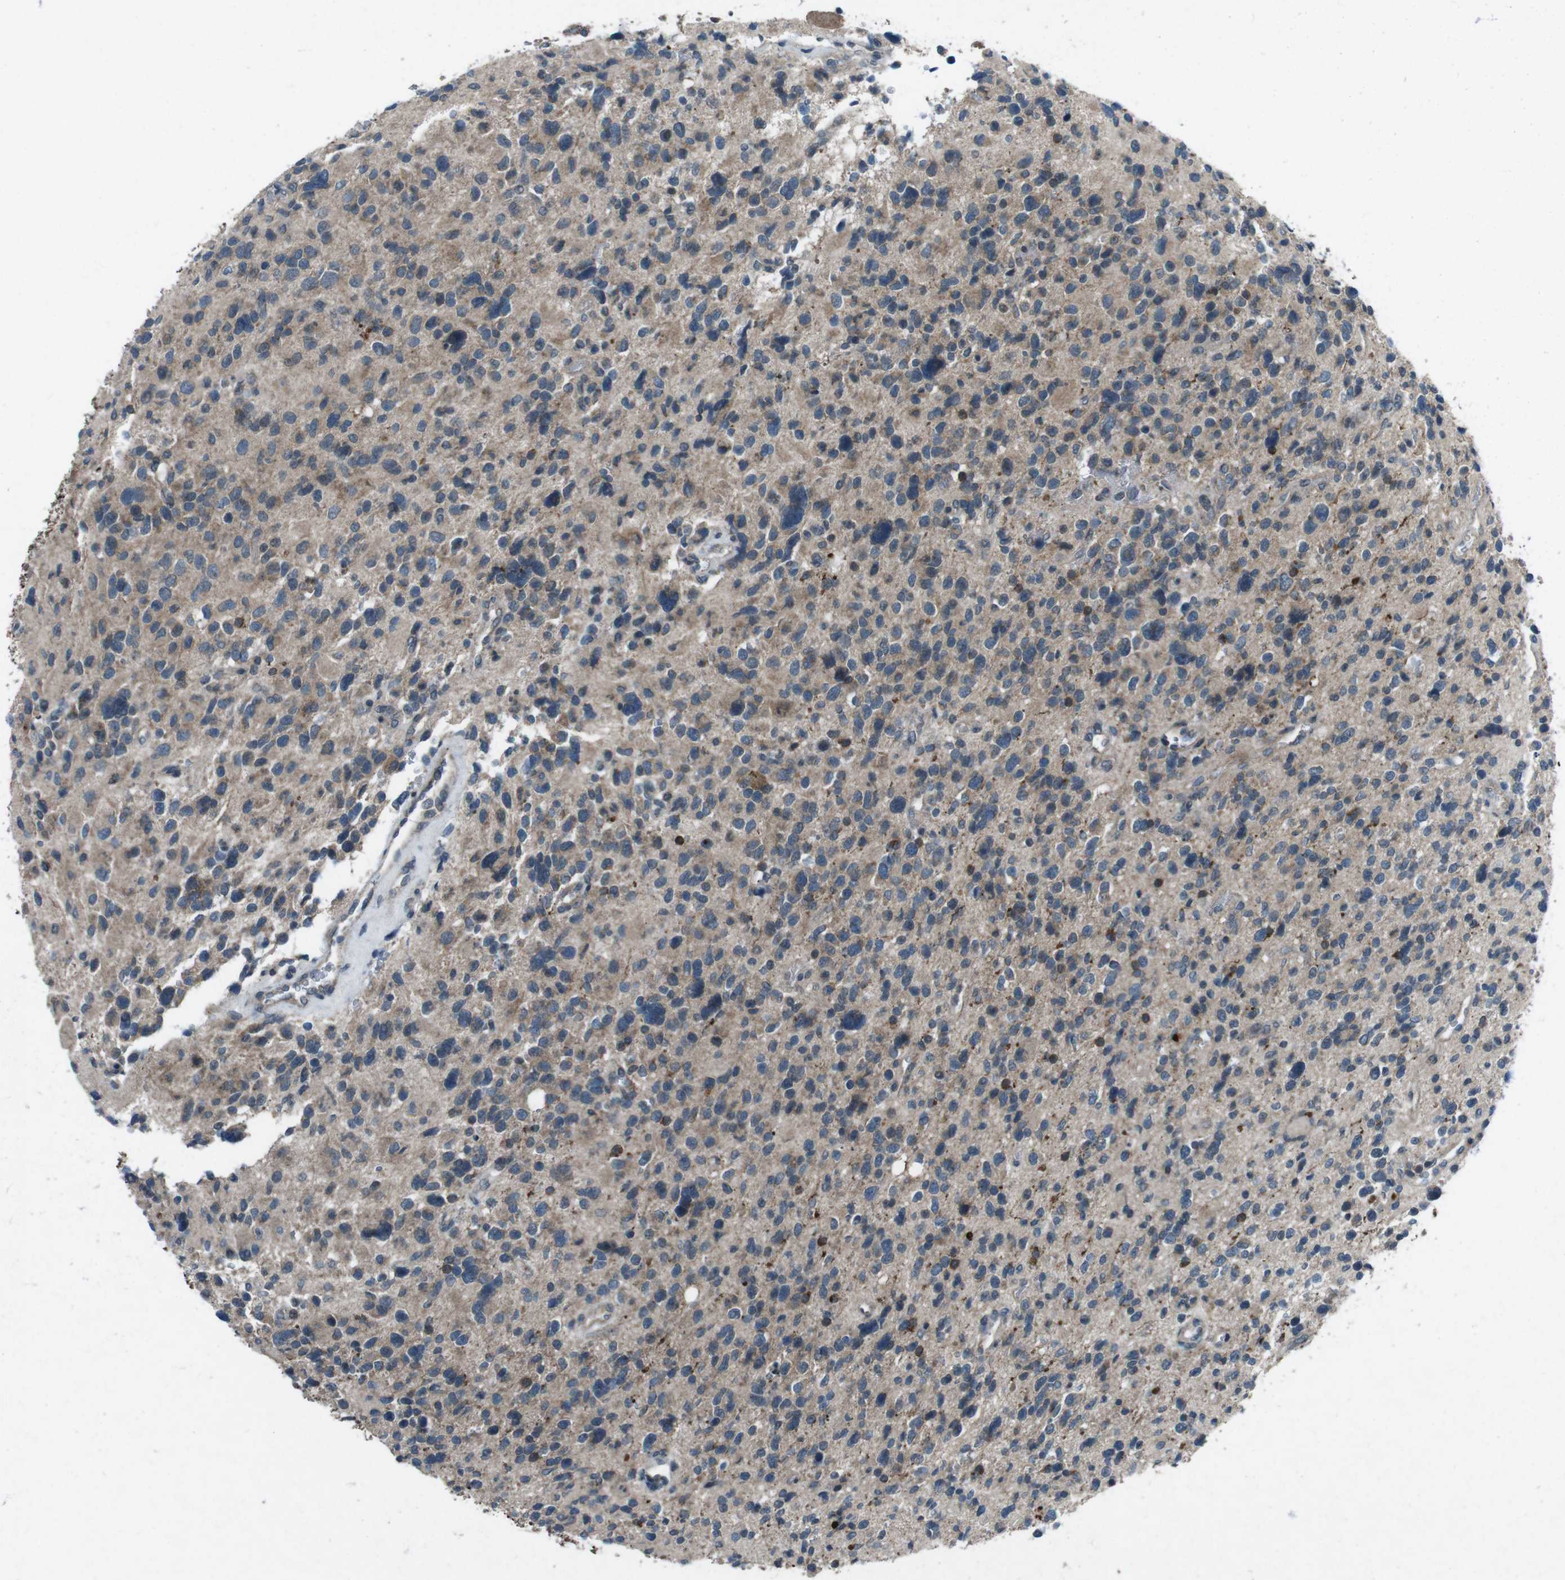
{"staining": {"intensity": "moderate", "quantity": ">75%", "location": "cytoplasmic/membranous"}, "tissue": "glioma", "cell_type": "Tumor cells", "image_type": "cancer", "snomed": [{"axis": "morphology", "description": "Glioma, malignant, High grade"}, {"axis": "topography", "description": "Brain"}], "caption": "Approximately >75% of tumor cells in human glioma exhibit moderate cytoplasmic/membranous protein positivity as visualized by brown immunohistochemical staining.", "gene": "CDK16", "patient": {"sex": "male", "age": 48}}